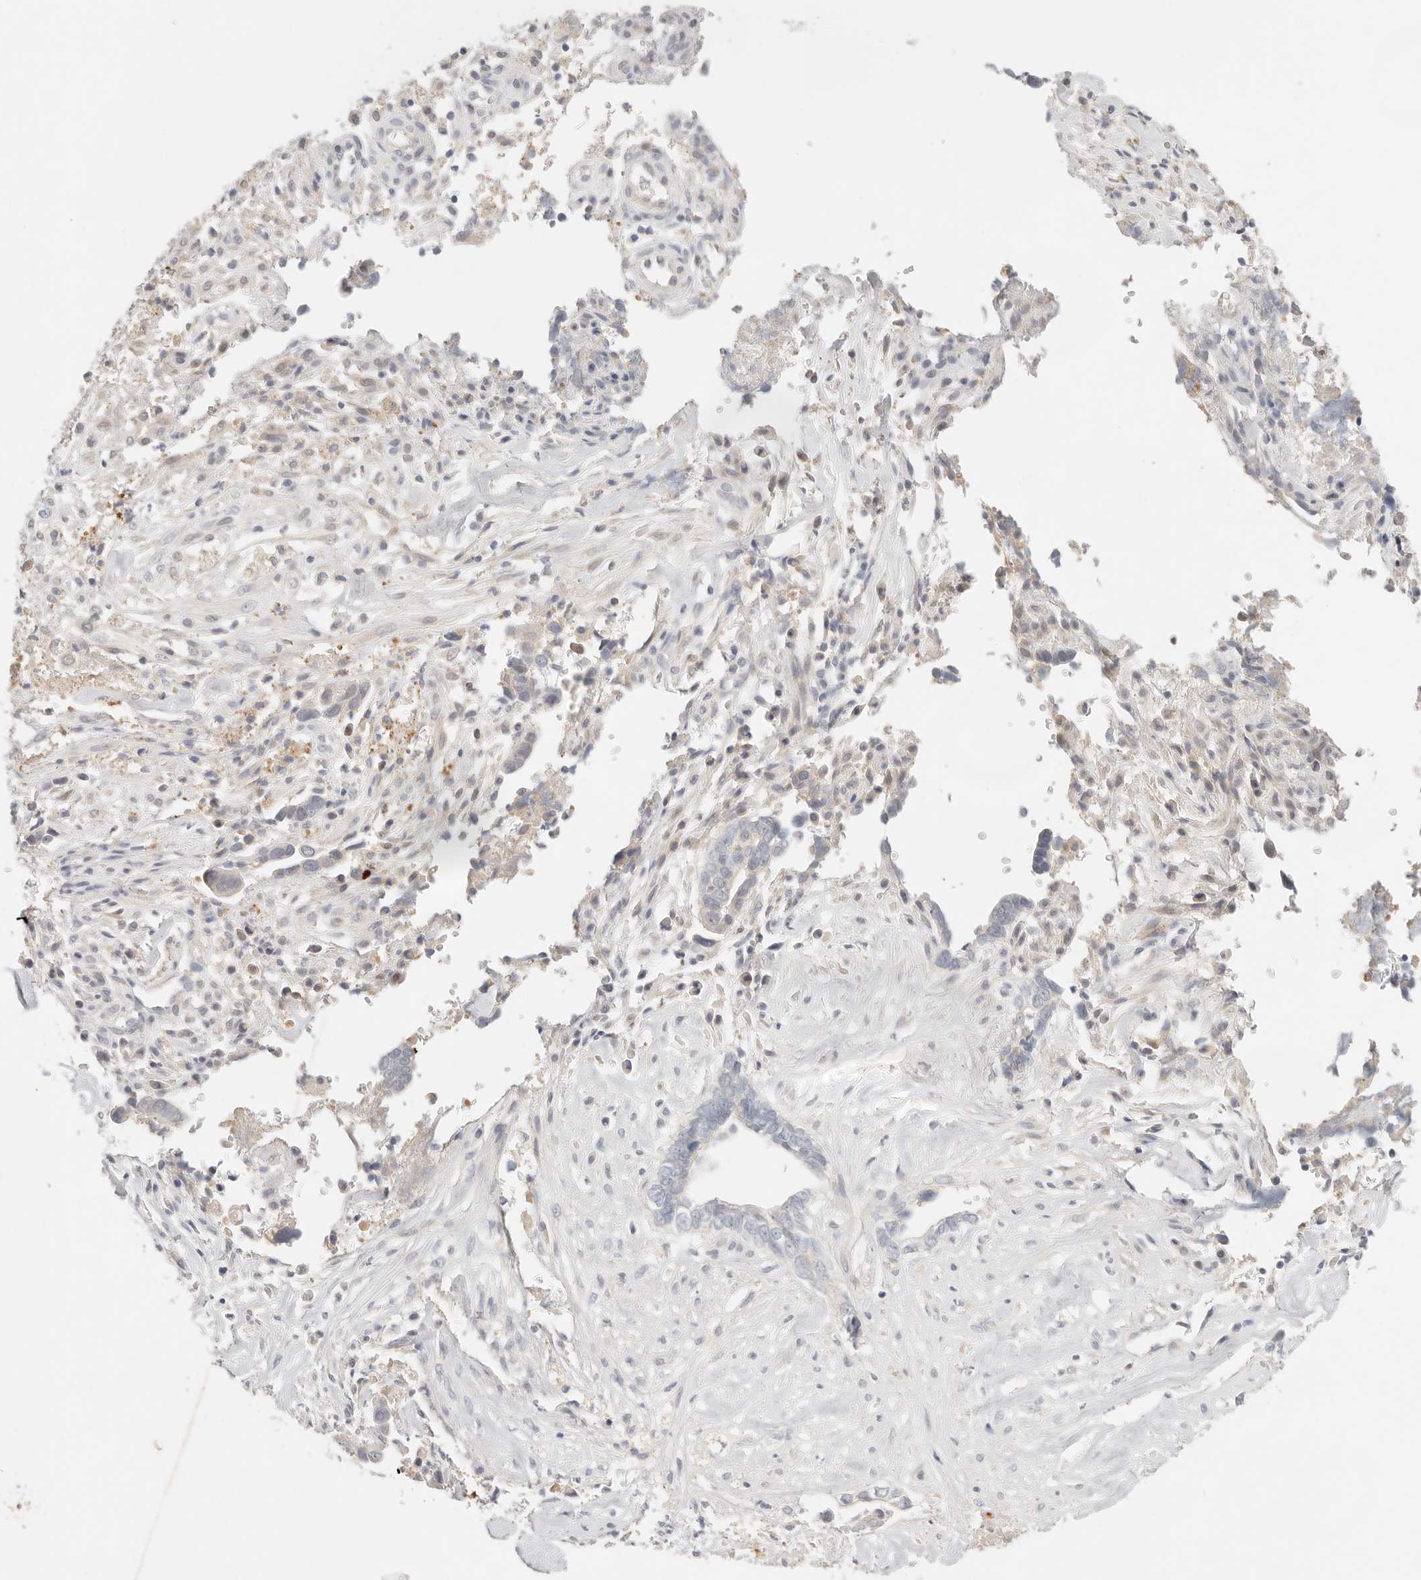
{"staining": {"intensity": "negative", "quantity": "none", "location": "none"}, "tissue": "liver cancer", "cell_type": "Tumor cells", "image_type": "cancer", "snomed": [{"axis": "morphology", "description": "Cholangiocarcinoma"}, {"axis": "topography", "description": "Liver"}], "caption": "Liver cholangiocarcinoma was stained to show a protein in brown. There is no significant positivity in tumor cells.", "gene": "SPHK1", "patient": {"sex": "female", "age": 79}}